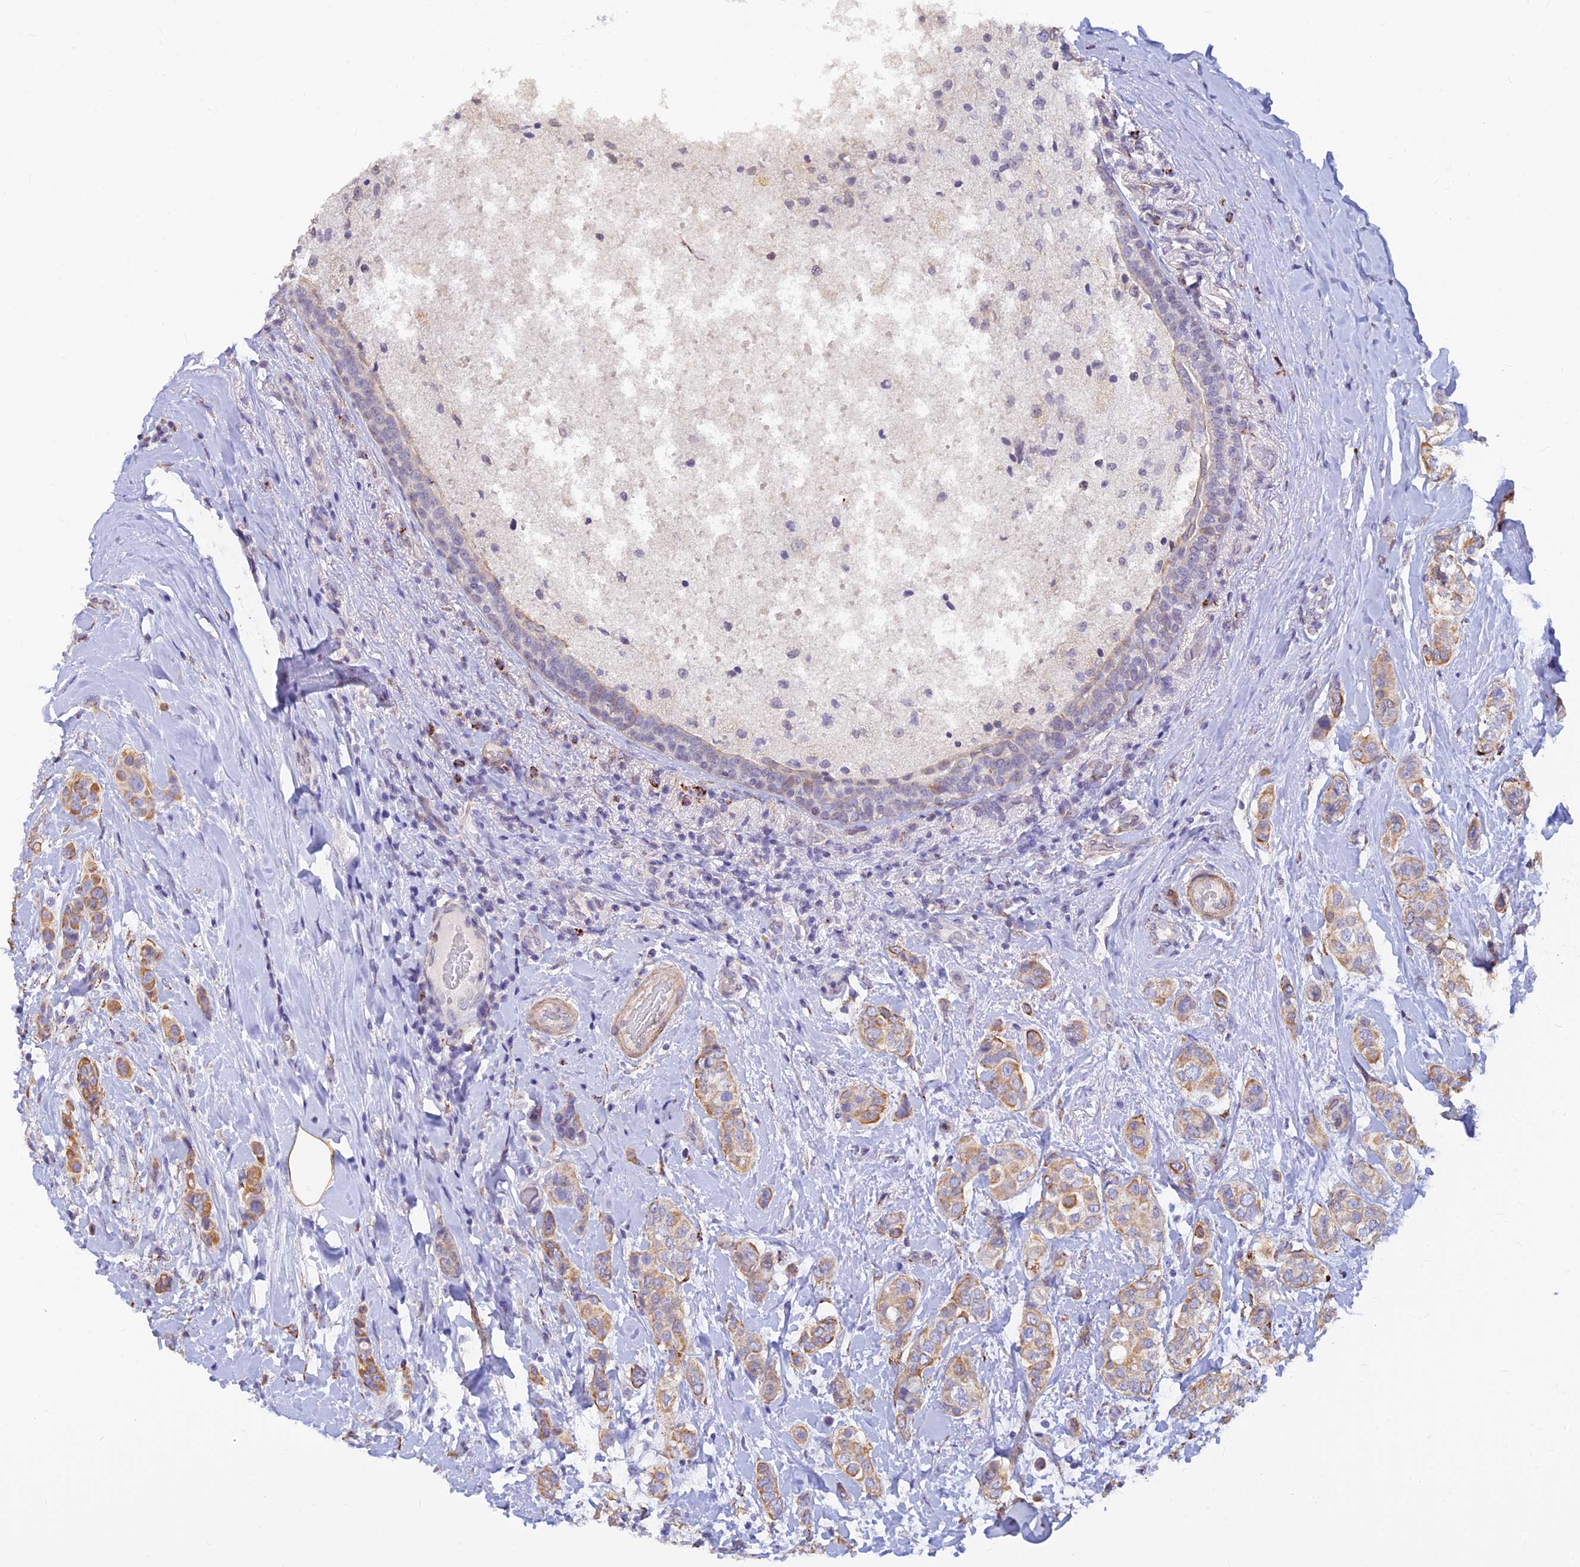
{"staining": {"intensity": "moderate", "quantity": ">75%", "location": "cytoplasmic/membranous"}, "tissue": "breast cancer", "cell_type": "Tumor cells", "image_type": "cancer", "snomed": [{"axis": "morphology", "description": "Lobular carcinoma"}, {"axis": "topography", "description": "Breast"}], "caption": "Breast cancer (lobular carcinoma) stained for a protein exhibits moderate cytoplasmic/membranous positivity in tumor cells. Immunohistochemistry stains the protein of interest in brown and the nuclei are stained blue.", "gene": "ALDH1L2", "patient": {"sex": "female", "age": 51}}